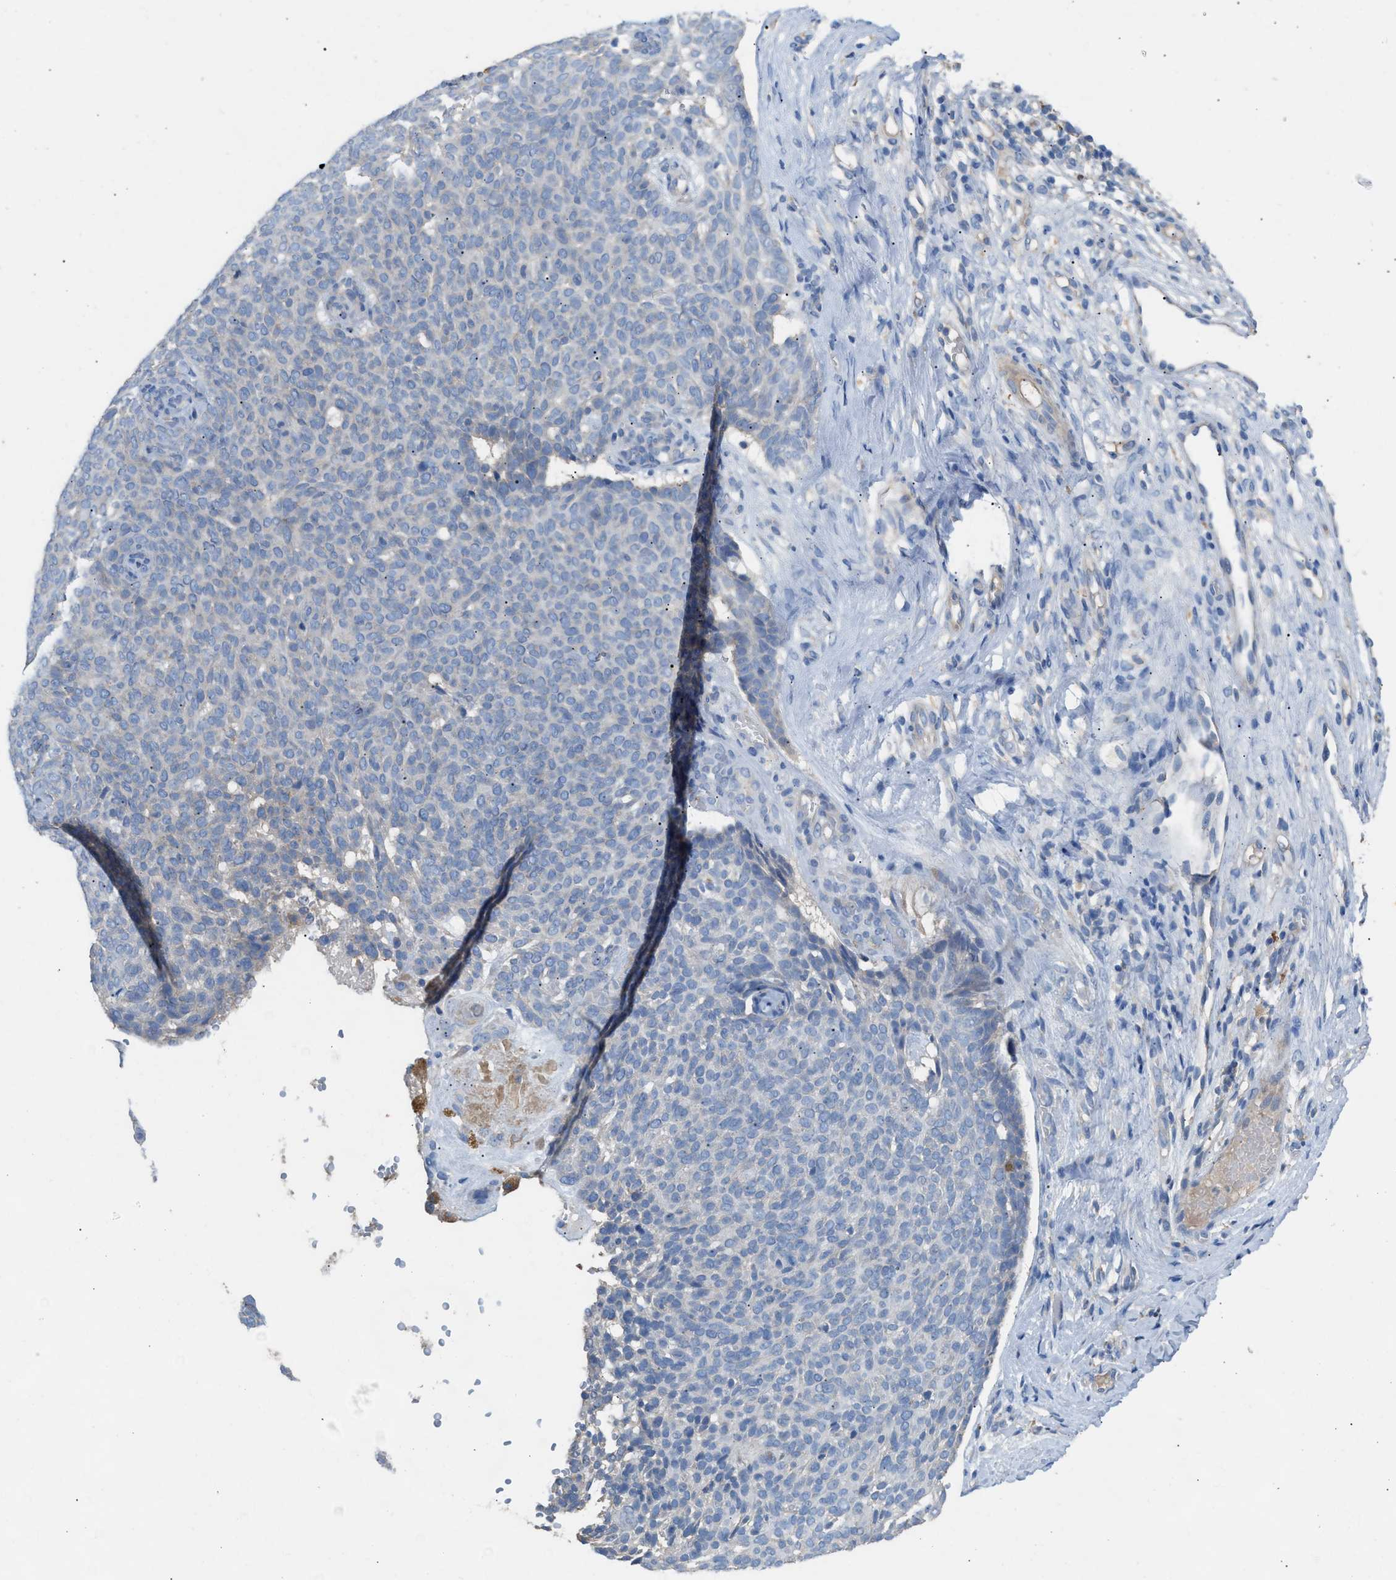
{"staining": {"intensity": "negative", "quantity": "none", "location": "none"}, "tissue": "skin cancer", "cell_type": "Tumor cells", "image_type": "cancer", "snomed": [{"axis": "morphology", "description": "Basal cell carcinoma"}, {"axis": "topography", "description": "Skin"}], "caption": "Micrograph shows no protein positivity in tumor cells of skin cancer (basal cell carcinoma) tissue.", "gene": "AOAH", "patient": {"sex": "male", "age": 61}}